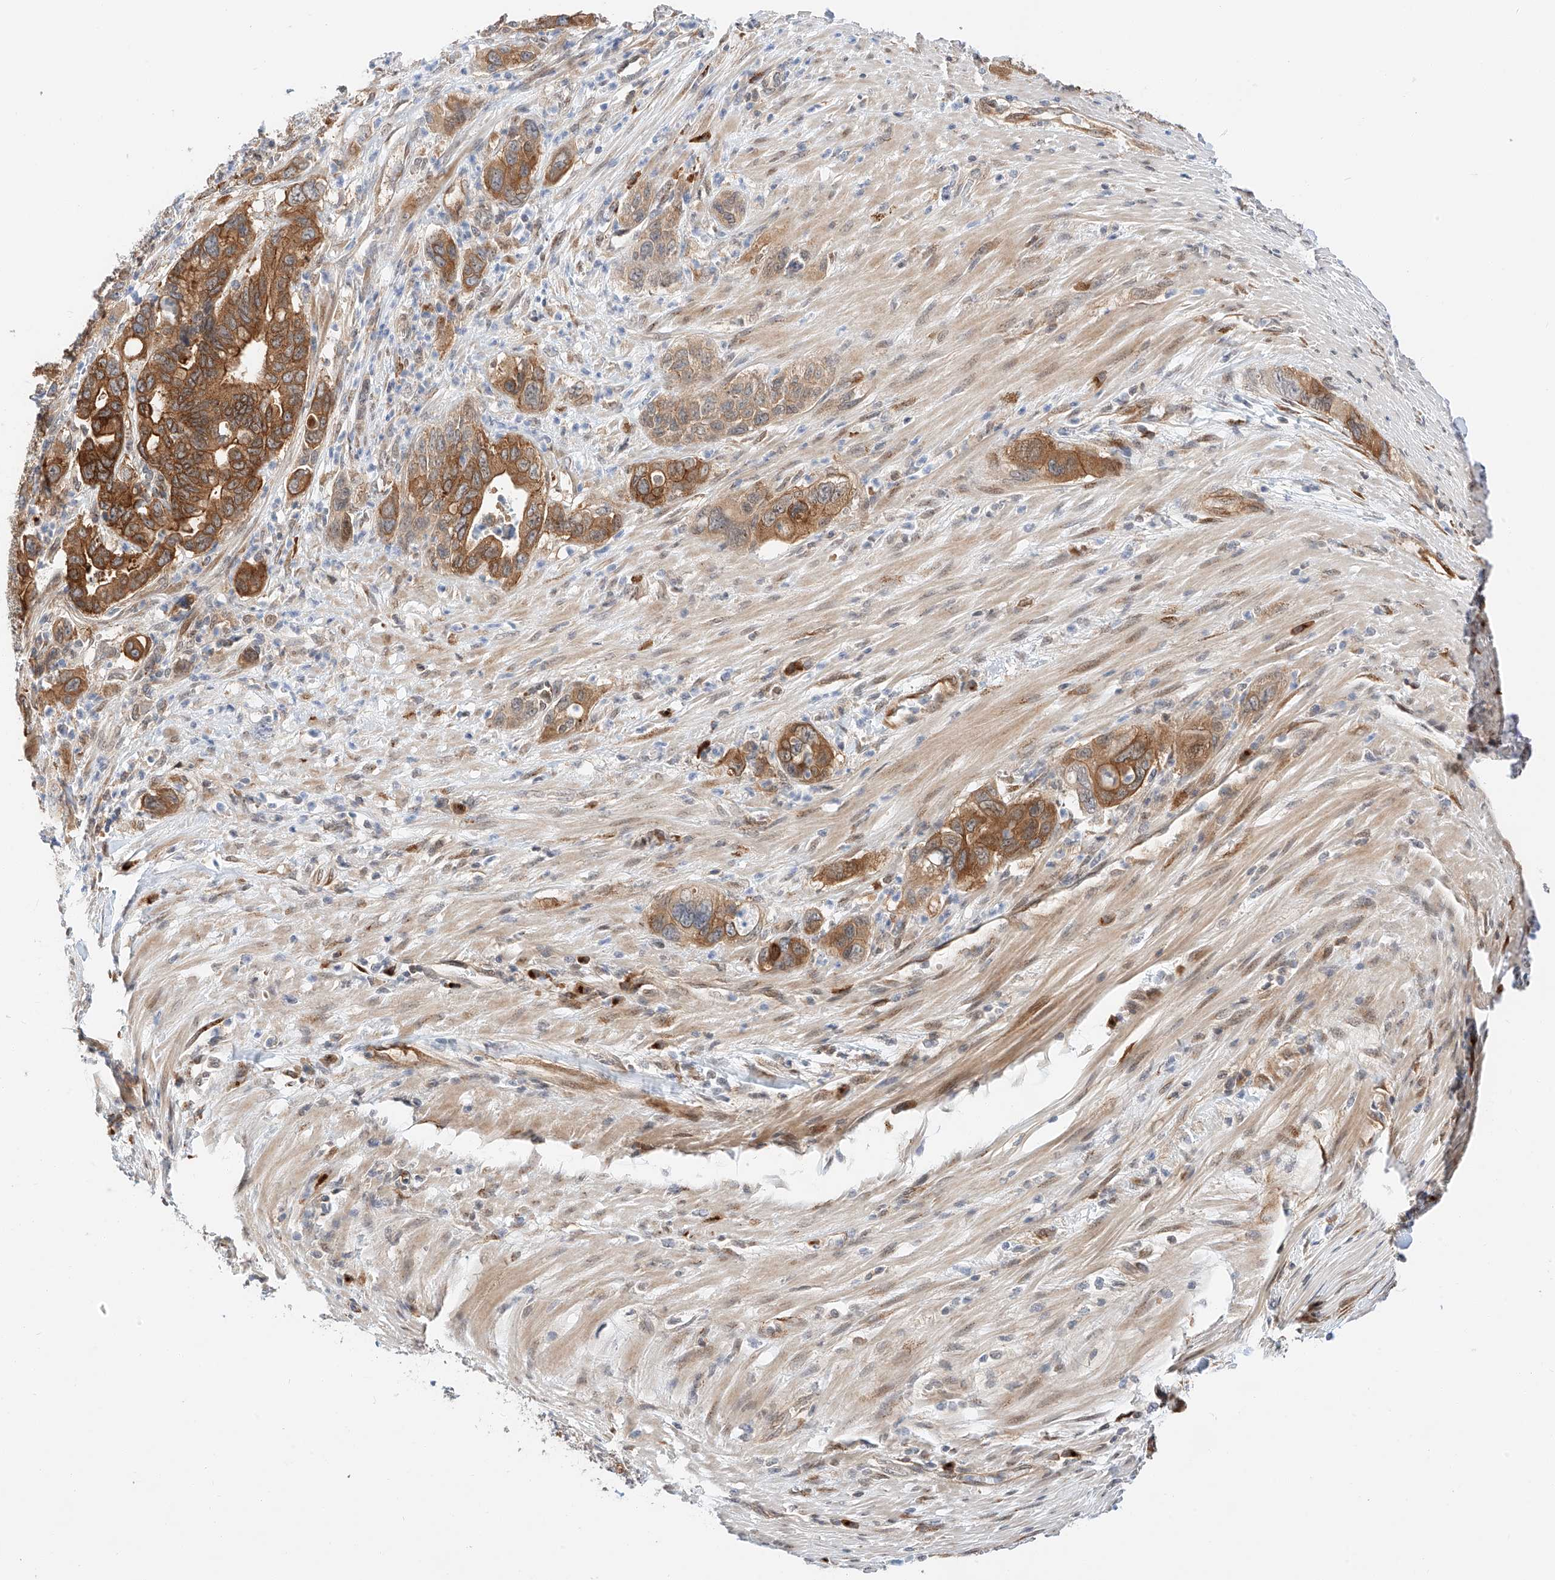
{"staining": {"intensity": "moderate", "quantity": ">75%", "location": "cytoplasmic/membranous"}, "tissue": "pancreatic cancer", "cell_type": "Tumor cells", "image_type": "cancer", "snomed": [{"axis": "morphology", "description": "Adenocarcinoma, NOS"}, {"axis": "topography", "description": "Pancreas"}], "caption": "This image demonstrates immunohistochemistry (IHC) staining of pancreatic adenocarcinoma, with medium moderate cytoplasmic/membranous staining in approximately >75% of tumor cells.", "gene": "CARMIL1", "patient": {"sex": "female", "age": 71}}